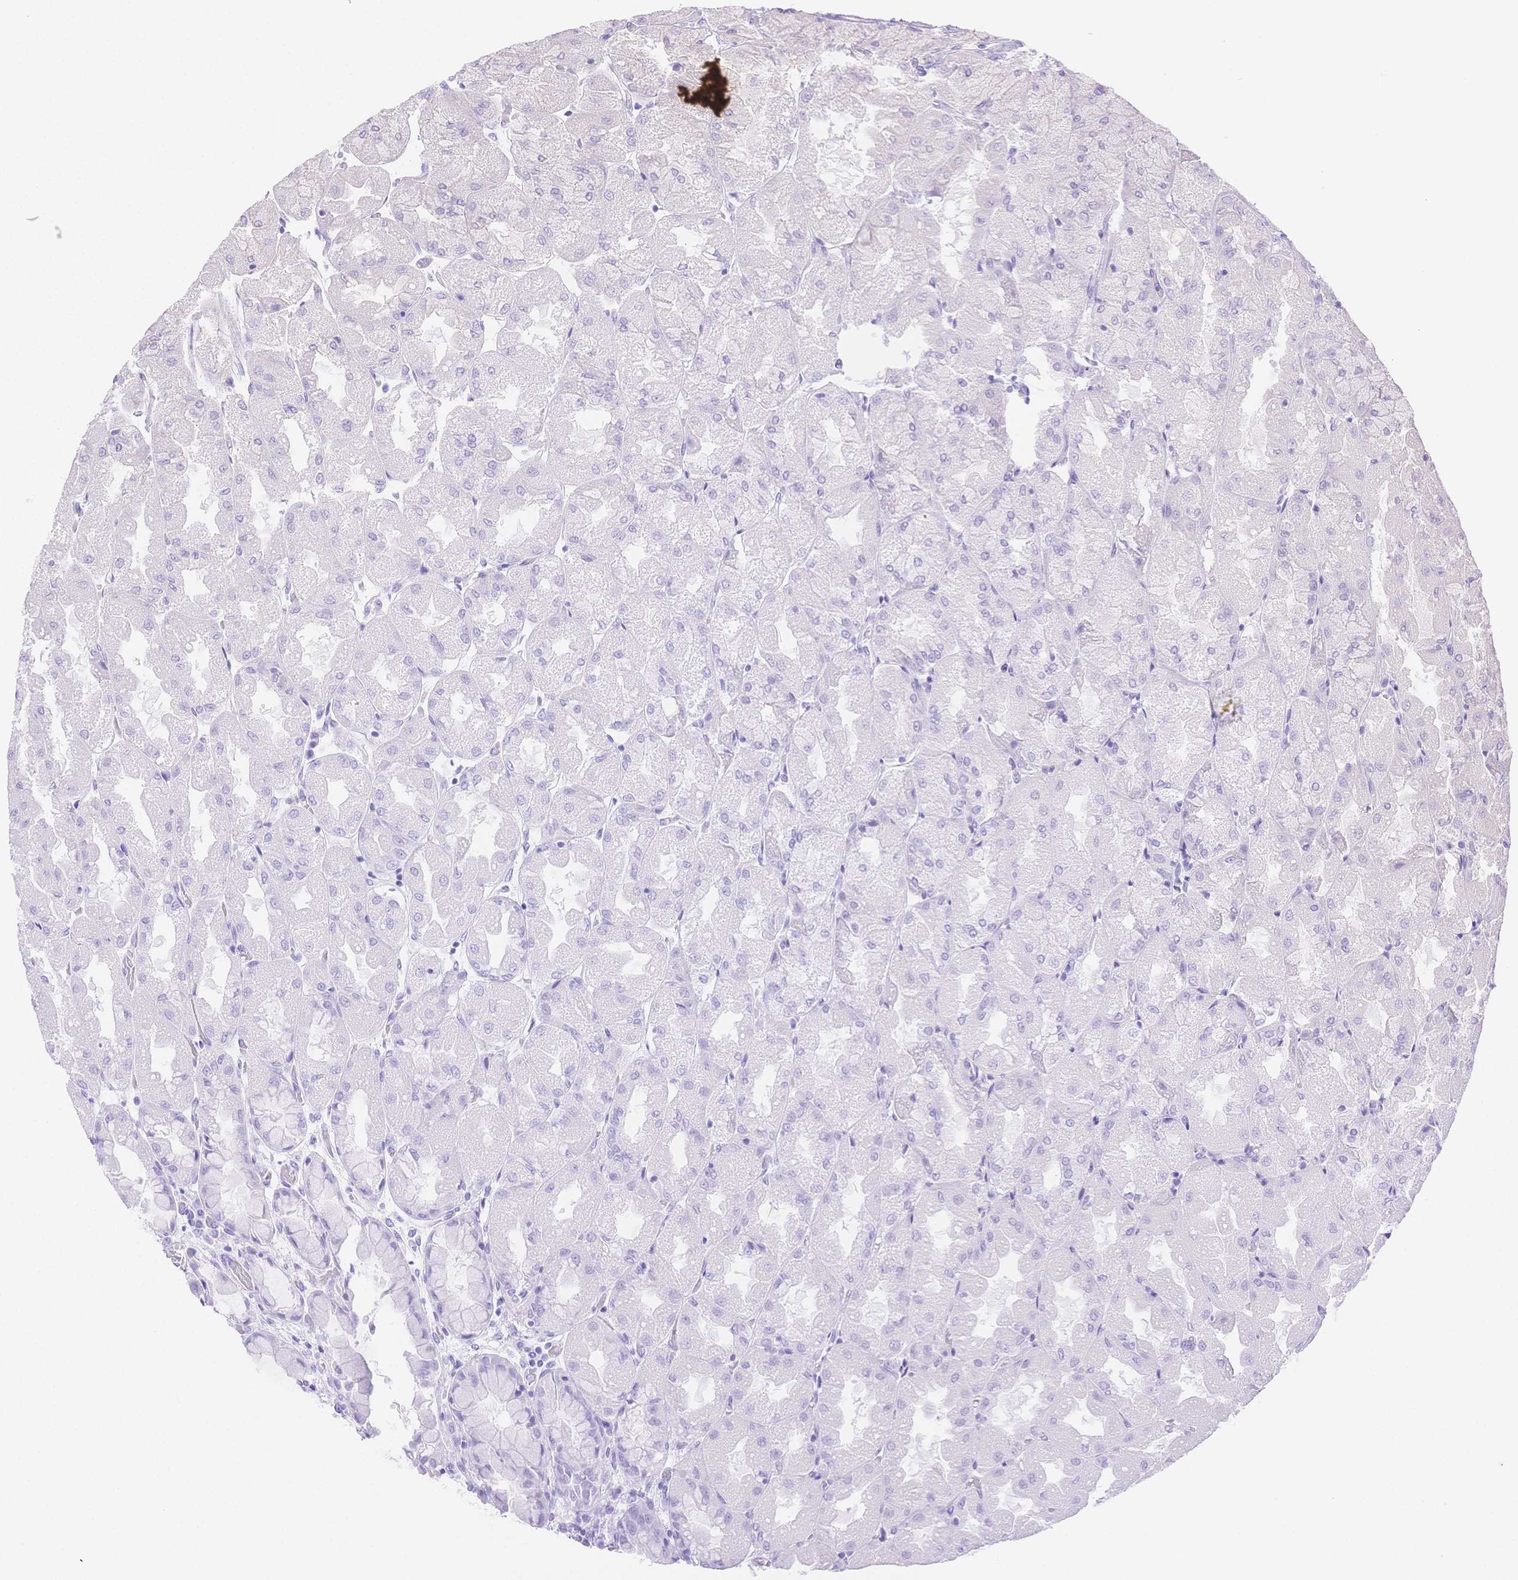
{"staining": {"intensity": "weak", "quantity": "<25%", "location": "cytoplasmic/membranous"}, "tissue": "stomach", "cell_type": "Glandular cells", "image_type": "normal", "snomed": [{"axis": "morphology", "description": "Normal tissue, NOS"}, {"axis": "topography", "description": "Stomach"}], "caption": "The immunohistochemistry photomicrograph has no significant positivity in glandular cells of stomach.", "gene": "WDR54", "patient": {"sex": "female", "age": 61}}